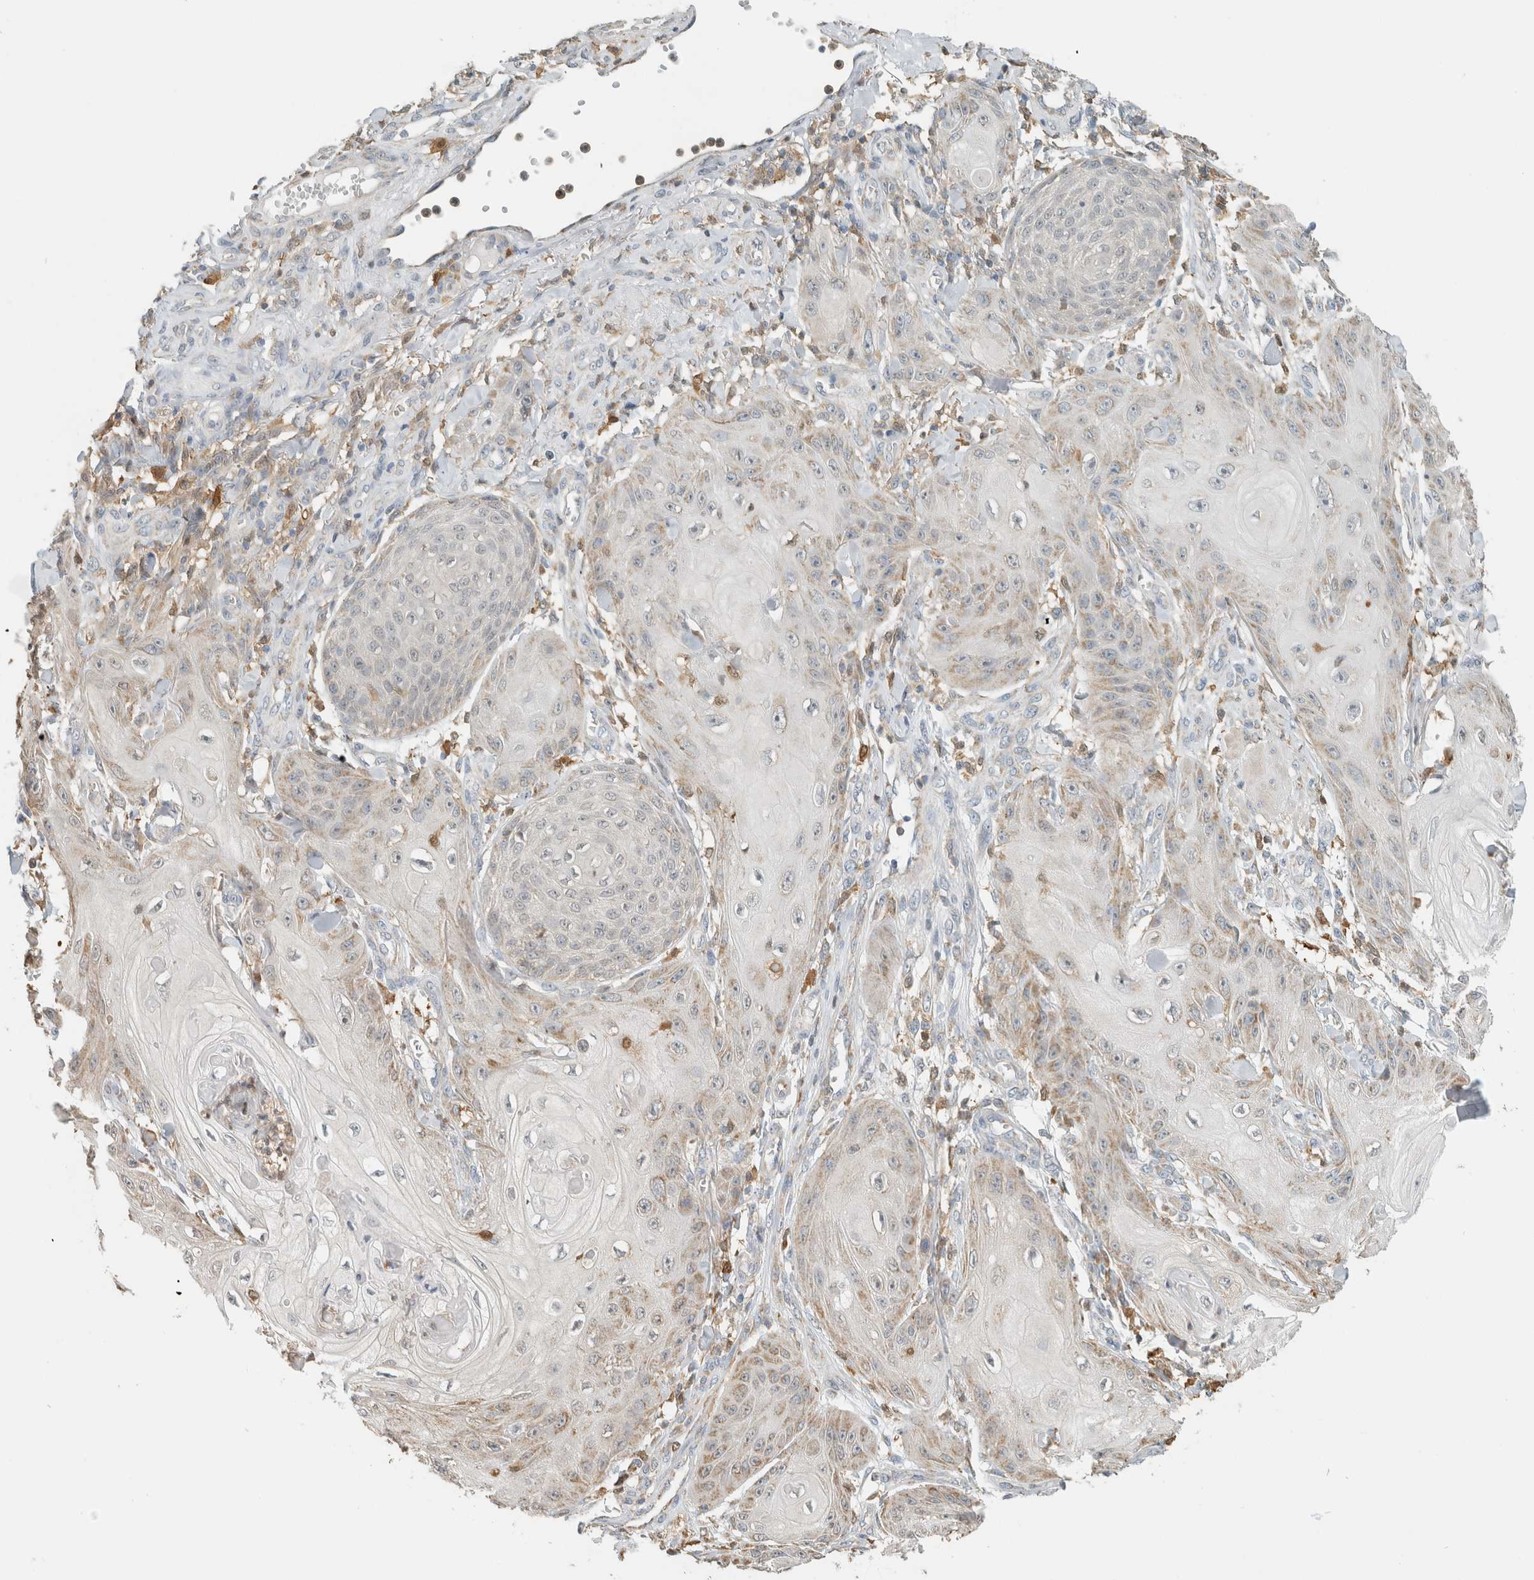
{"staining": {"intensity": "weak", "quantity": "25%-75%", "location": "cytoplasmic/membranous"}, "tissue": "skin cancer", "cell_type": "Tumor cells", "image_type": "cancer", "snomed": [{"axis": "morphology", "description": "Squamous cell carcinoma, NOS"}, {"axis": "topography", "description": "Skin"}], "caption": "Tumor cells reveal low levels of weak cytoplasmic/membranous staining in approximately 25%-75% of cells in skin cancer.", "gene": "CAPG", "patient": {"sex": "male", "age": 74}}